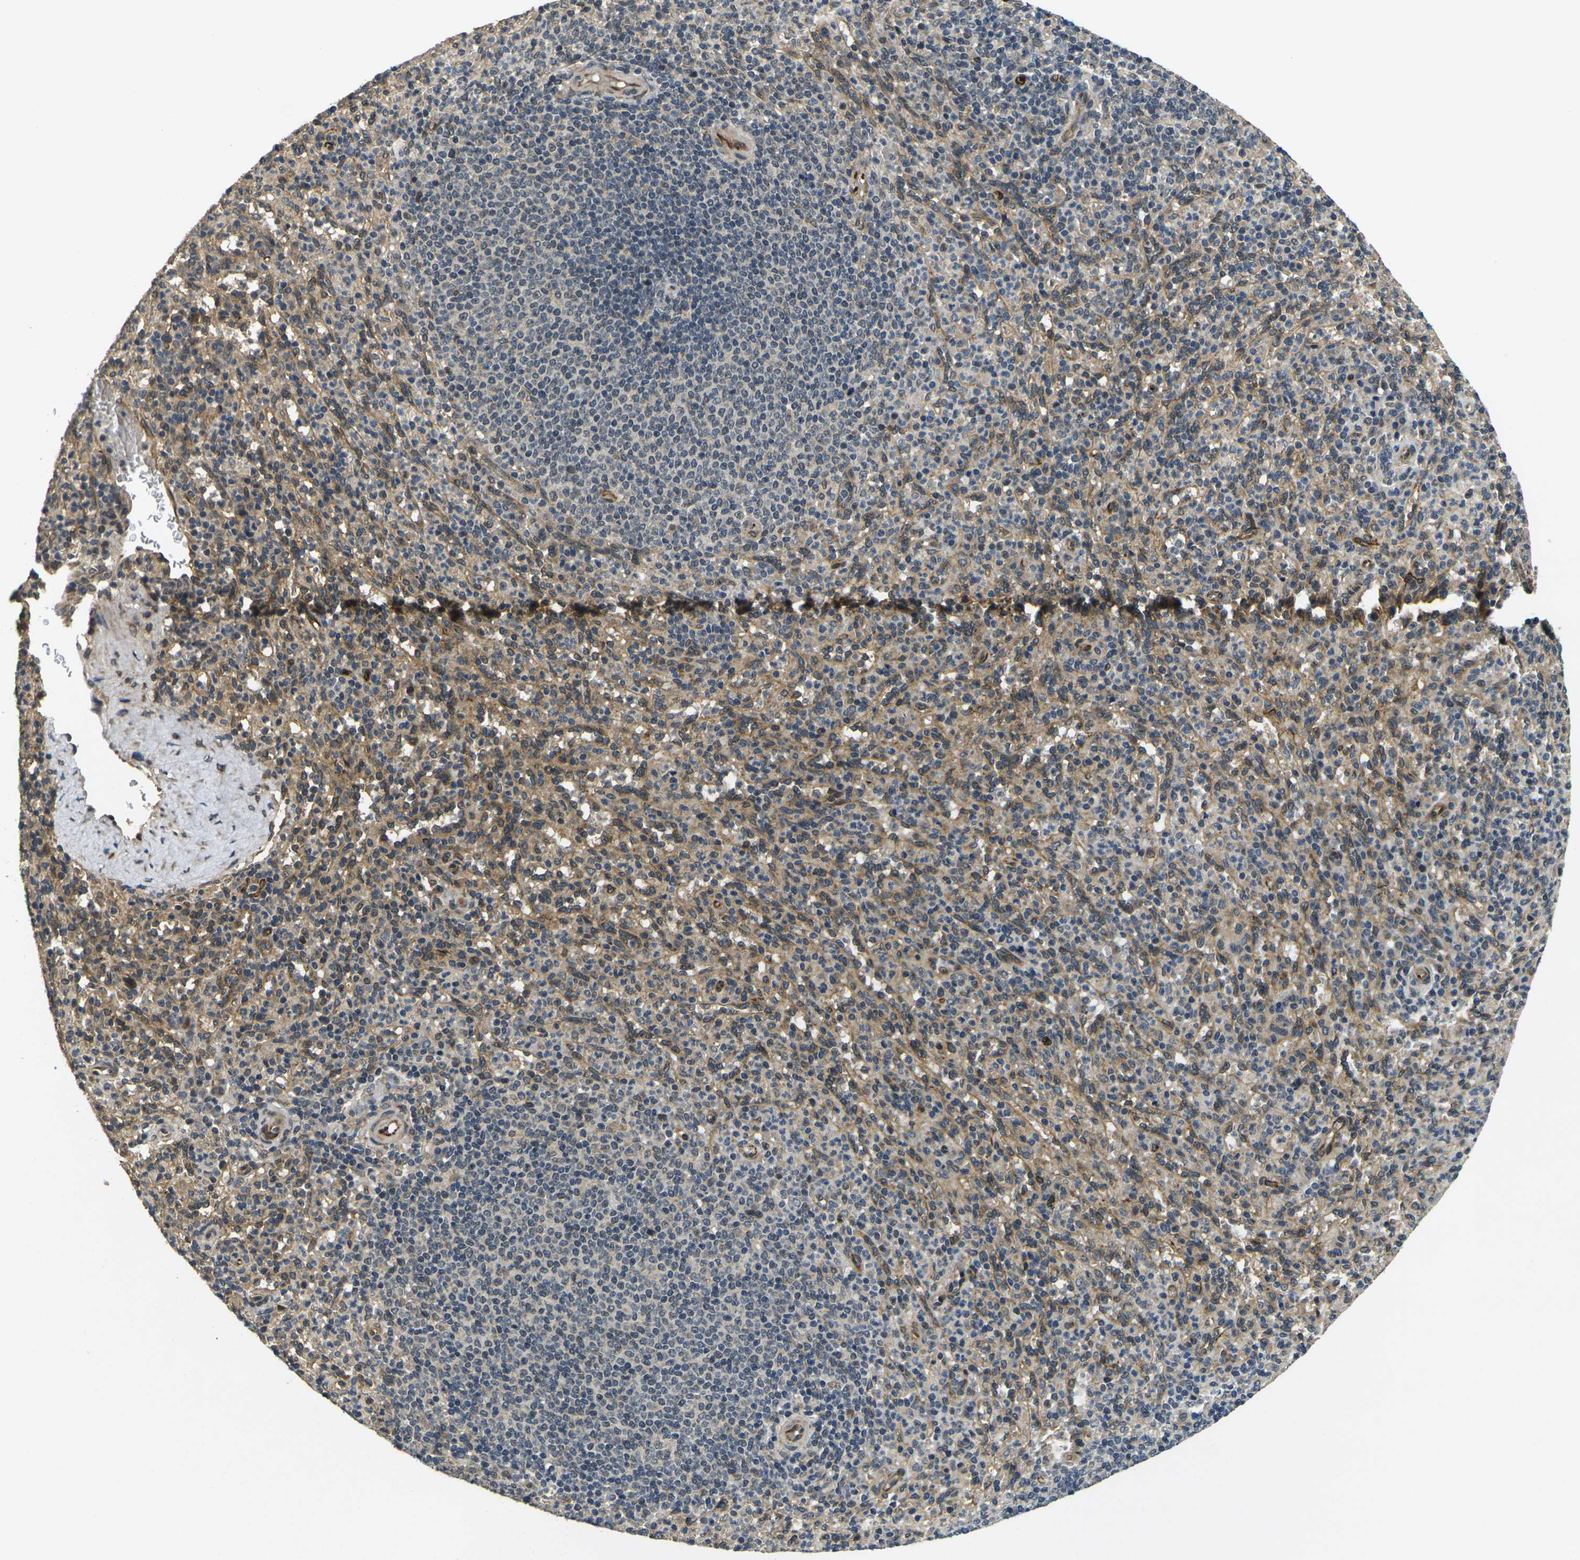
{"staining": {"intensity": "moderate", "quantity": "25%-75%", "location": "cytoplasmic/membranous"}, "tissue": "spleen", "cell_type": "Cells in red pulp", "image_type": "normal", "snomed": [{"axis": "morphology", "description": "Normal tissue, NOS"}, {"axis": "topography", "description": "Spleen"}], "caption": "Moderate cytoplasmic/membranous protein expression is identified in approximately 25%-75% of cells in red pulp in spleen. The protein is shown in brown color, while the nuclei are stained blue.", "gene": "FUT11", "patient": {"sex": "male", "age": 36}}